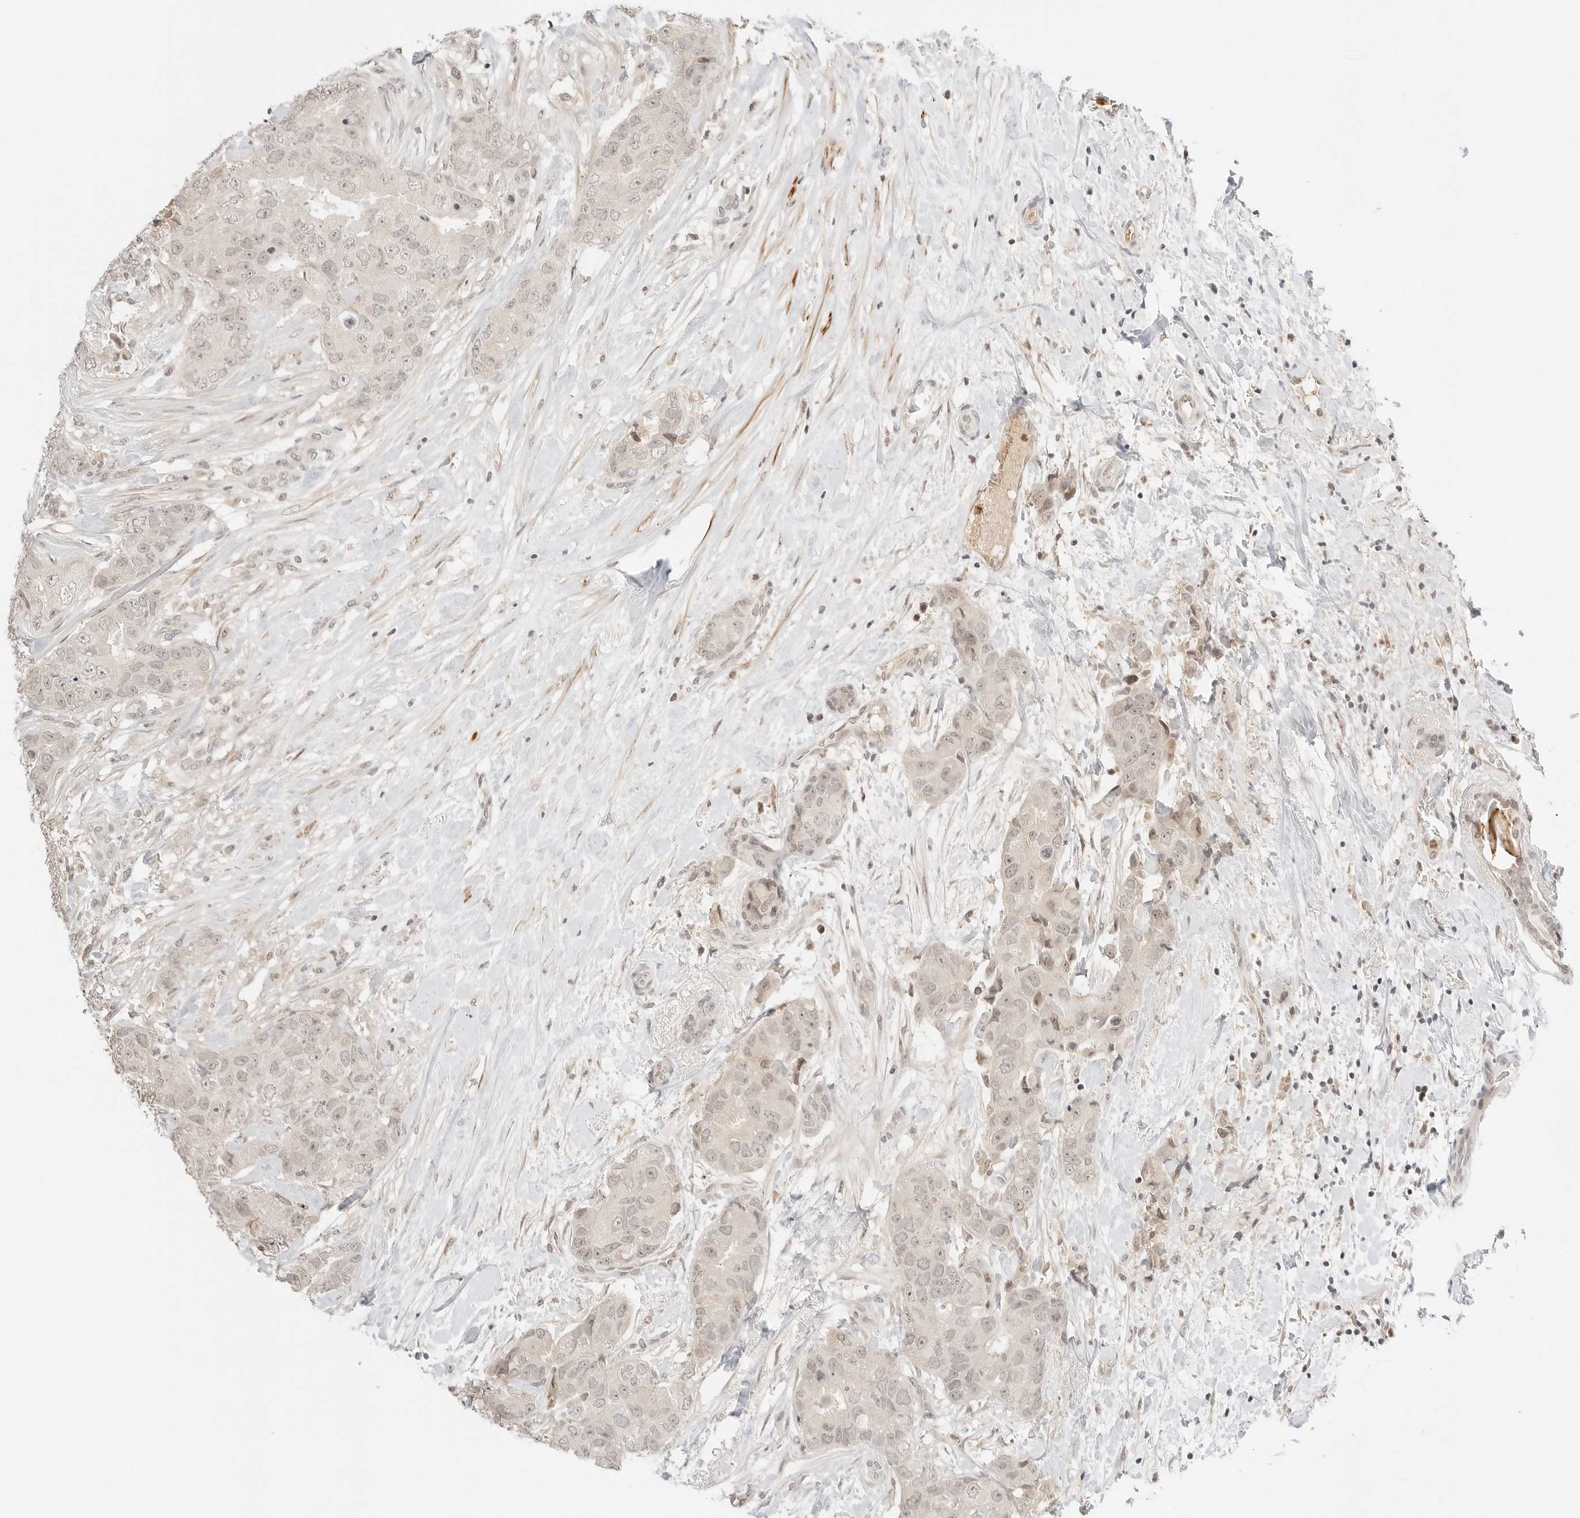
{"staining": {"intensity": "weak", "quantity": "25%-75%", "location": "nuclear"}, "tissue": "breast cancer", "cell_type": "Tumor cells", "image_type": "cancer", "snomed": [{"axis": "morphology", "description": "Duct carcinoma"}, {"axis": "topography", "description": "Breast"}], "caption": "Breast cancer stained with a protein marker demonstrates weak staining in tumor cells.", "gene": "RPS6KL1", "patient": {"sex": "female", "age": 62}}